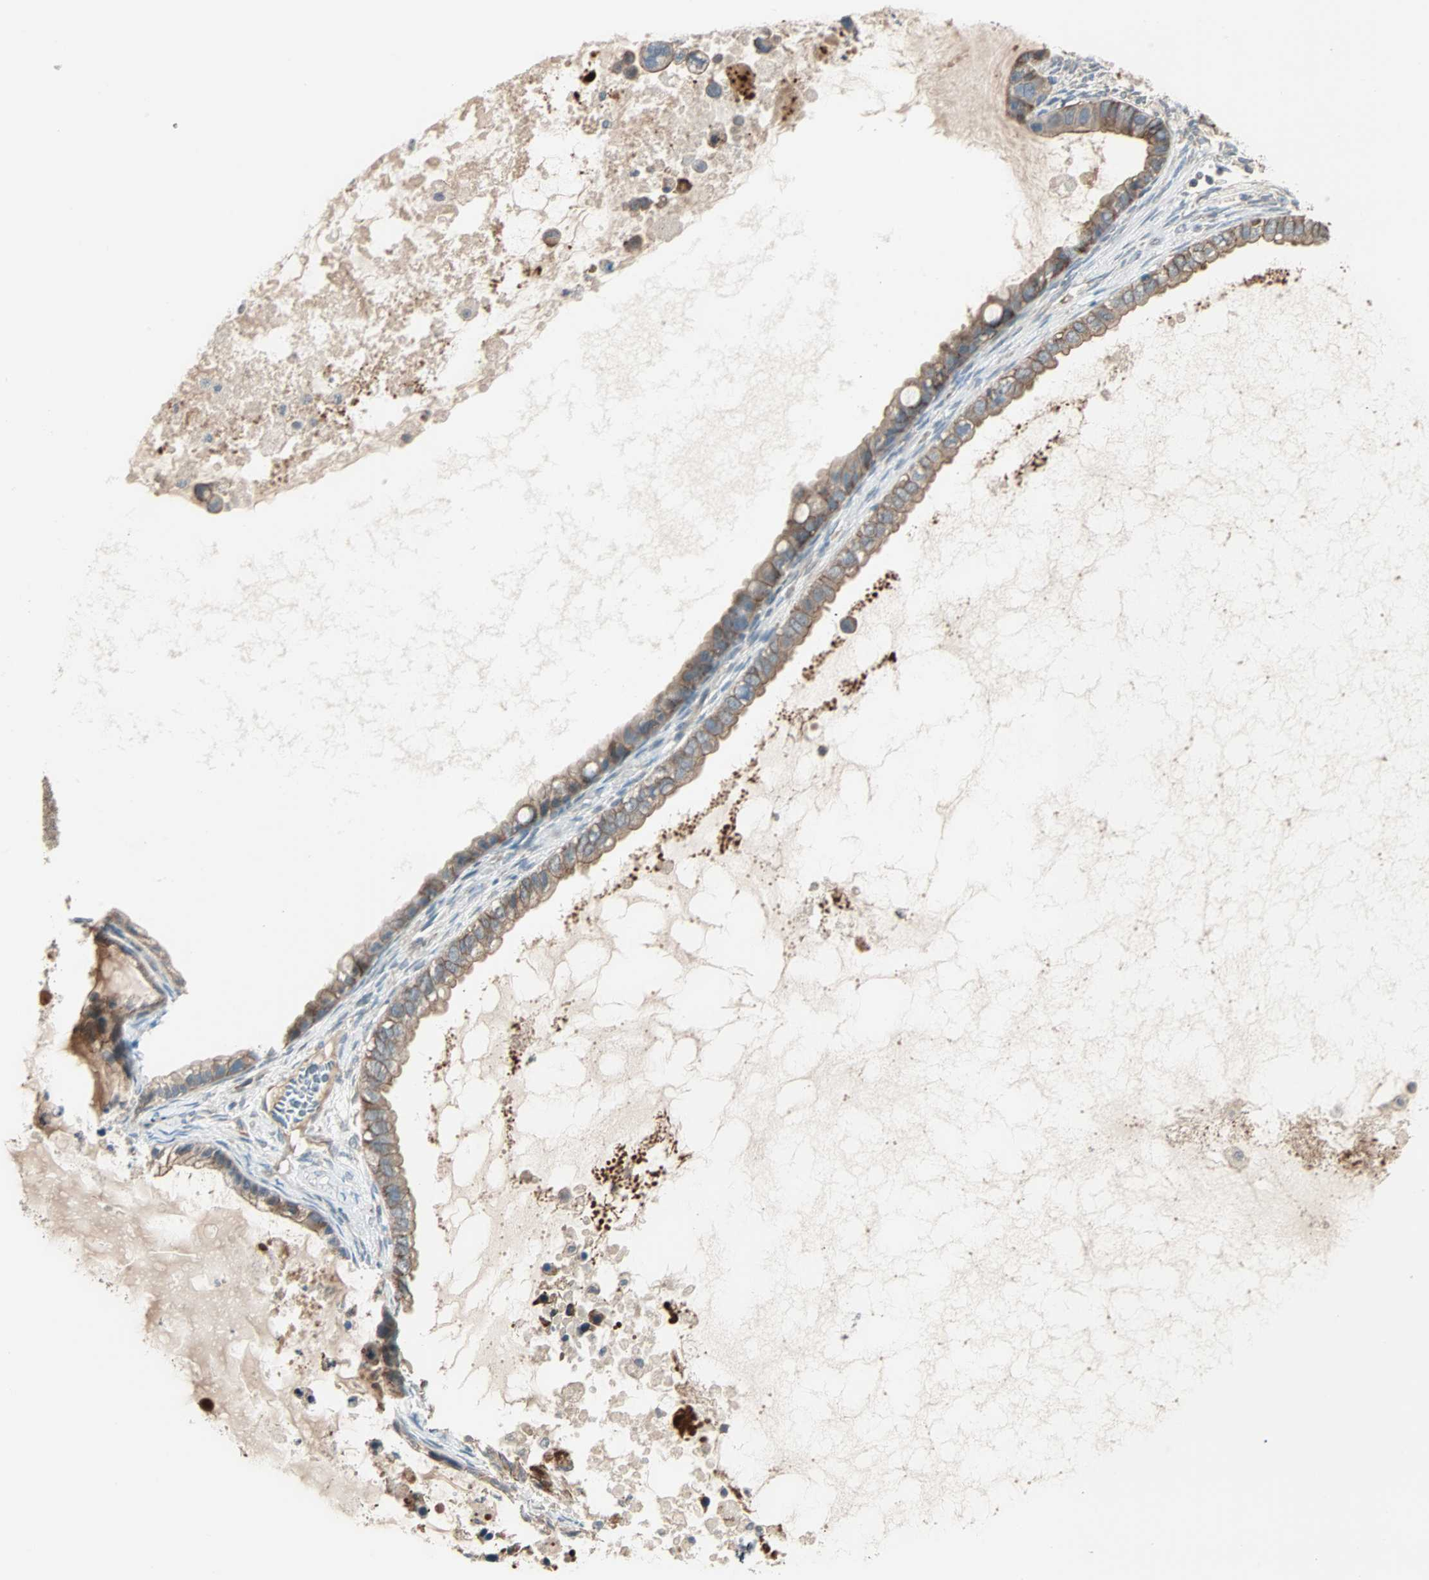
{"staining": {"intensity": "moderate", "quantity": ">75%", "location": "cytoplasmic/membranous"}, "tissue": "ovarian cancer", "cell_type": "Tumor cells", "image_type": "cancer", "snomed": [{"axis": "morphology", "description": "Cystadenocarcinoma, mucinous, NOS"}, {"axis": "topography", "description": "Ovary"}], "caption": "Protein expression analysis of human ovarian mucinous cystadenocarcinoma reveals moderate cytoplasmic/membranous positivity in about >75% of tumor cells.", "gene": "MAP3K21", "patient": {"sex": "female", "age": 80}}